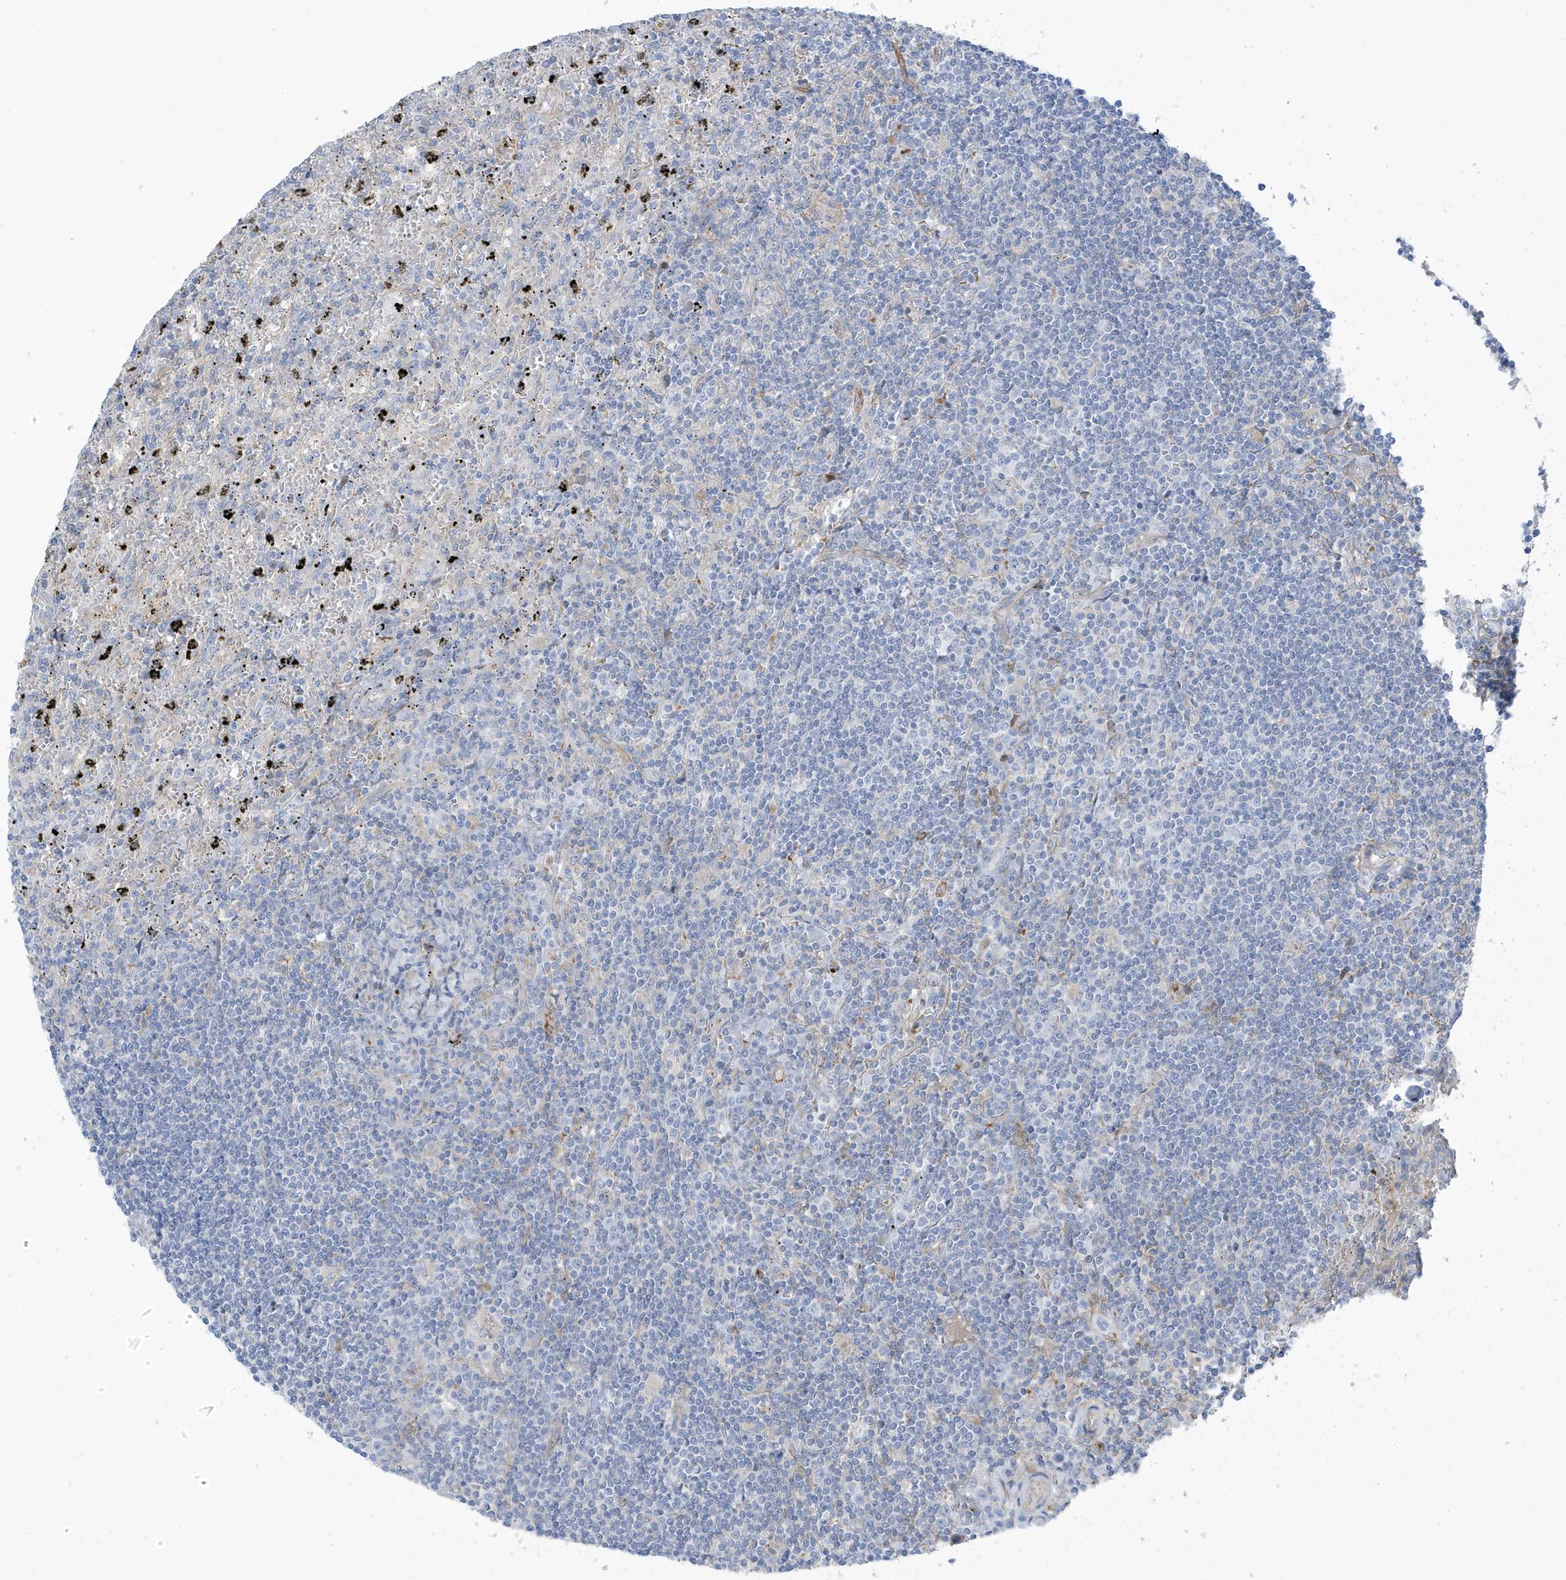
{"staining": {"intensity": "negative", "quantity": "none", "location": "none"}, "tissue": "lymphoma", "cell_type": "Tumor cells", "image_type": "cancer", "snomed": [{"axis": "morphology", "description": "Malignant lymphoma, non-Hodgkin's type, Low grade"}, {"axis": "topography", "description": "Spleen"}], "caption": "The micrograph displays no staining of tumor cells in lymphoma.", "gene": "ATP13A5", "patient": {"sex": "male", "age": 76}}